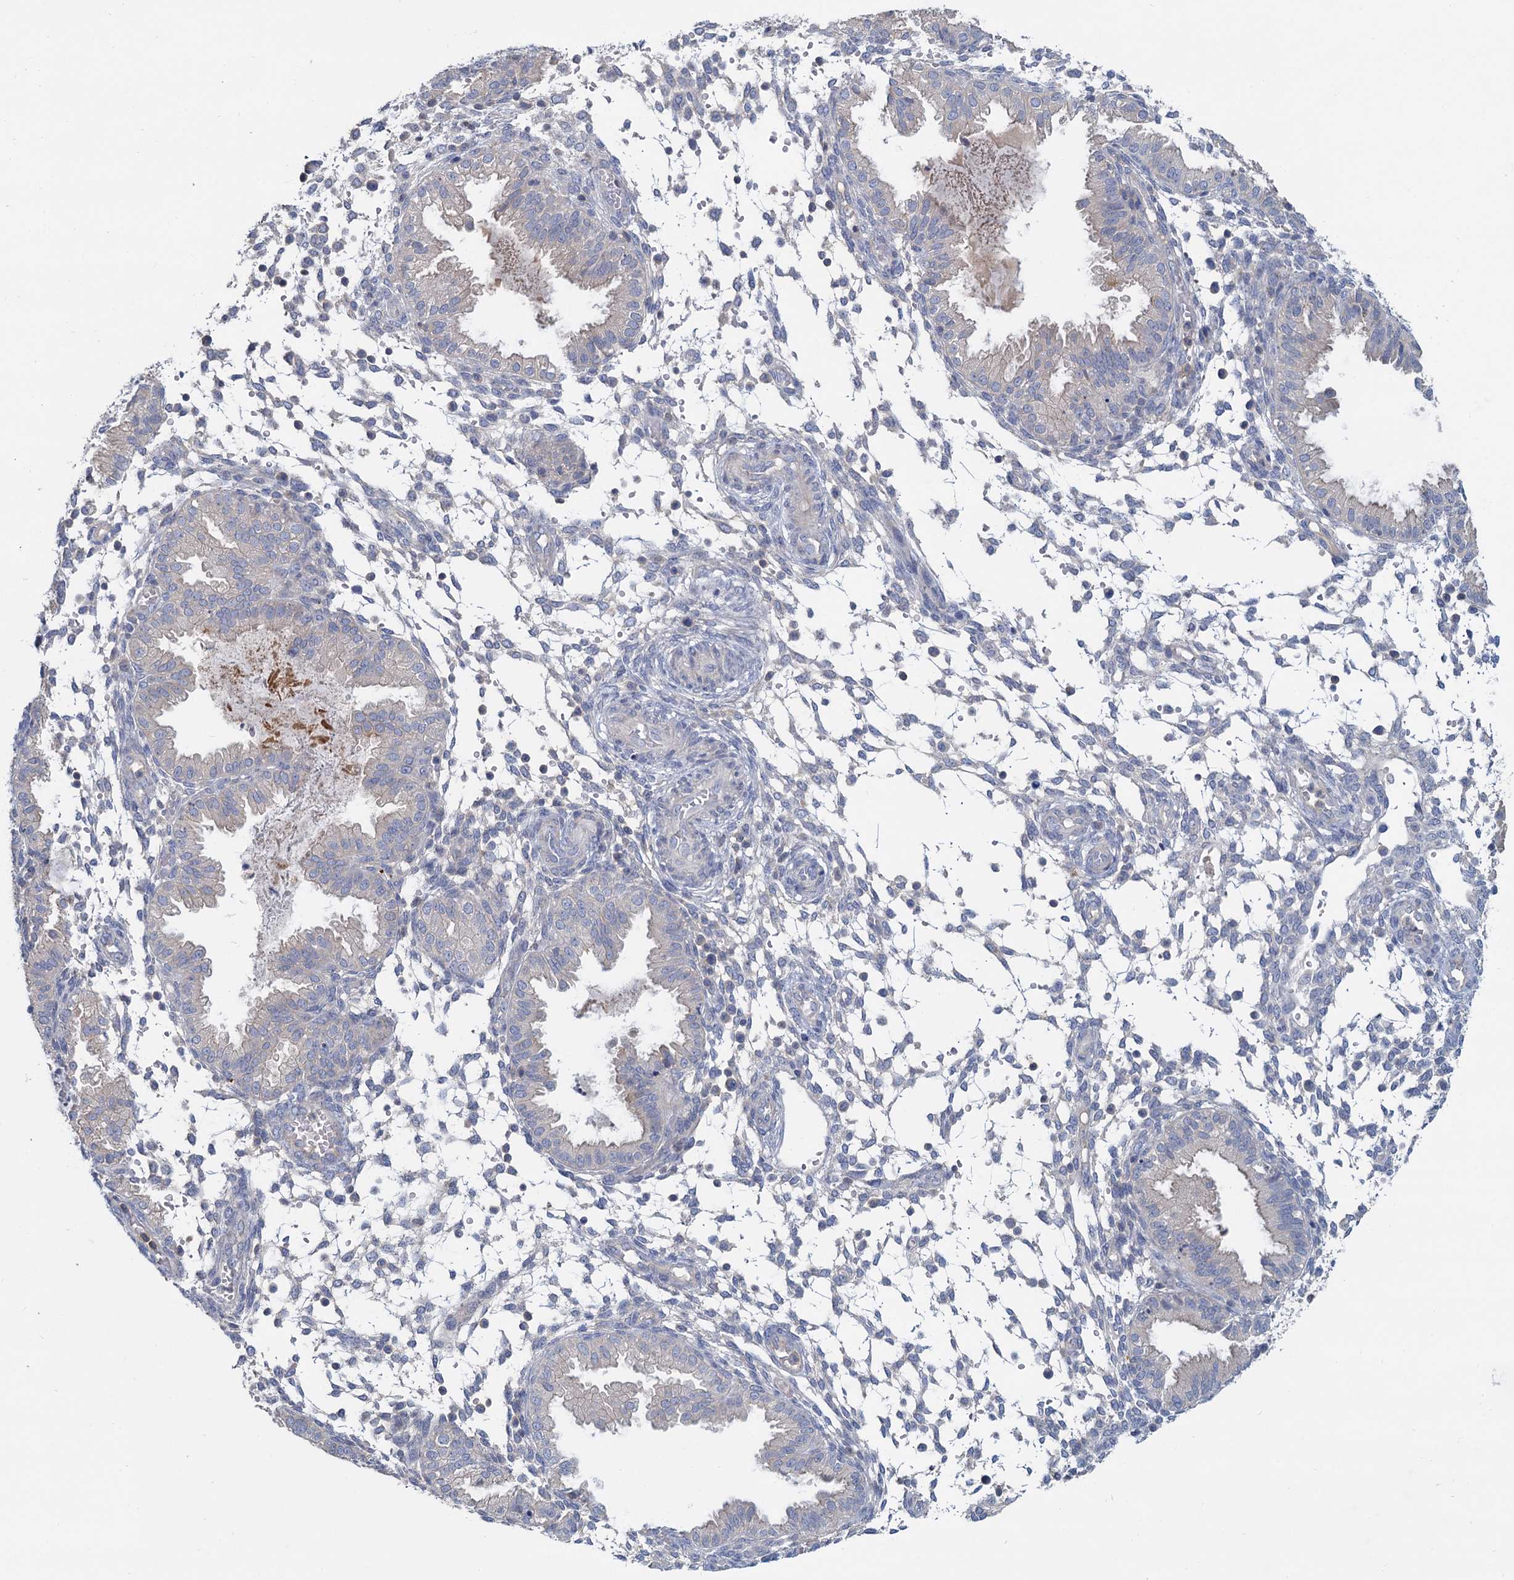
{"staining": {"intensity": "negative", "quantity": "none", "location": "none"}, "tissue": "endometrium", "cell_type": "Cells in endometrial stroma", "image_type": "normal", "snomed": [{"axis": "morphology", "description": "Normal tissue, NOS"}, {"axis": "topography", "description": "Endometrium"}], "caption": "There is no significant staining in cells in endometrial stroma of endometrium.", "gene": "ACSM3", "patient": {"sex": "female", "age": 33}}